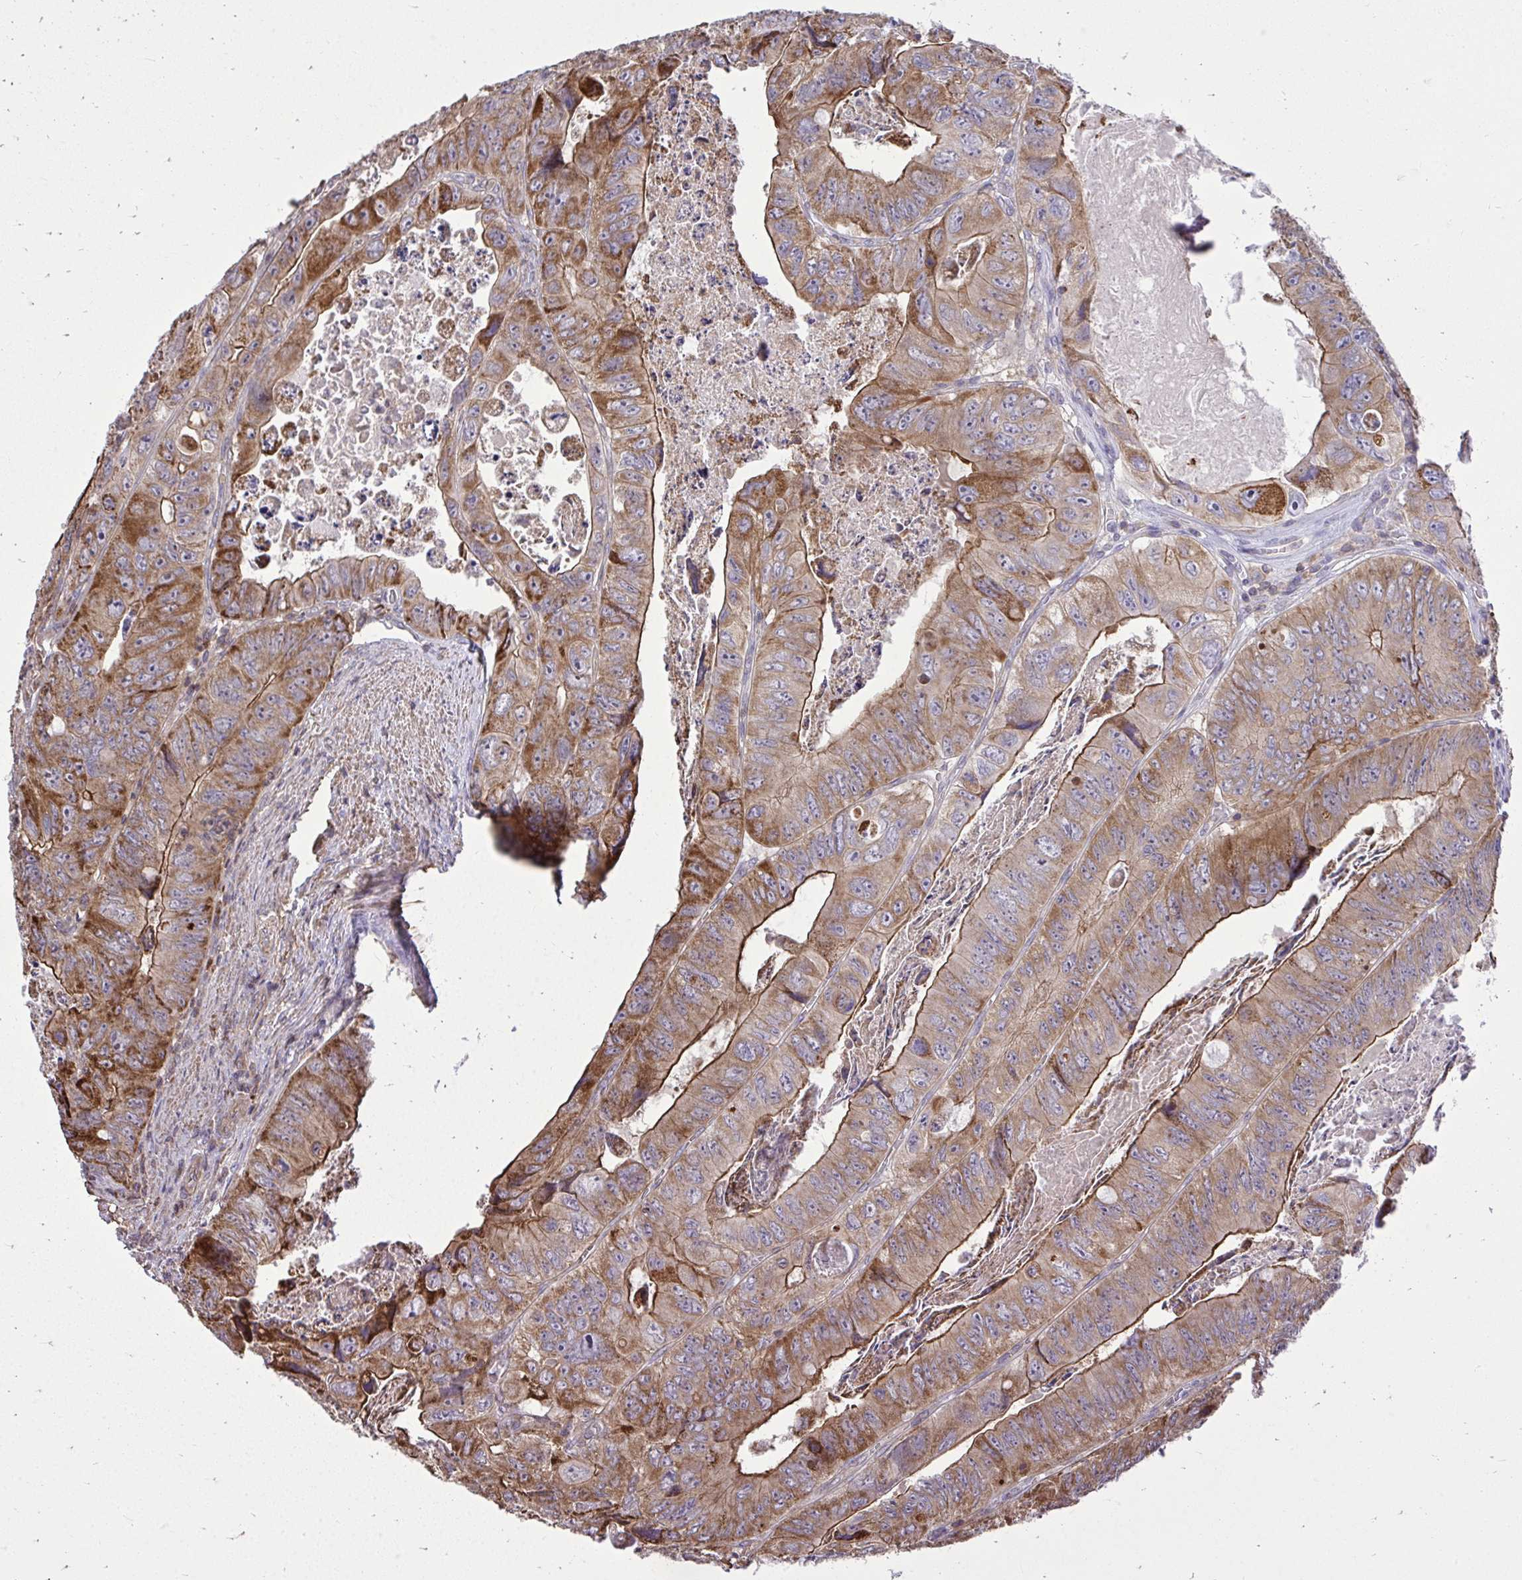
{"staining": {"intensity": "moderate", "quantity": ">75%", "location": "cytoplasmic/membranous"}, "tissue": "colorectal cancer", "cell_type": "Tumor cells", "image_type": "cancer", "snomed": [{"axis": "morphology", "description": "Adenocarcinoma, NOS"}, {"axis": "topography", "description": "Colon"}], "caption": "Tumor cells demonstrate medium levels of moderate cytoplasmic/membranous staining in approximately >75% of cells in human colorectal cancer (adenocarcinoma).", "gene": "SLC7A5", "patient": {"sex": "female", "age": 84}}